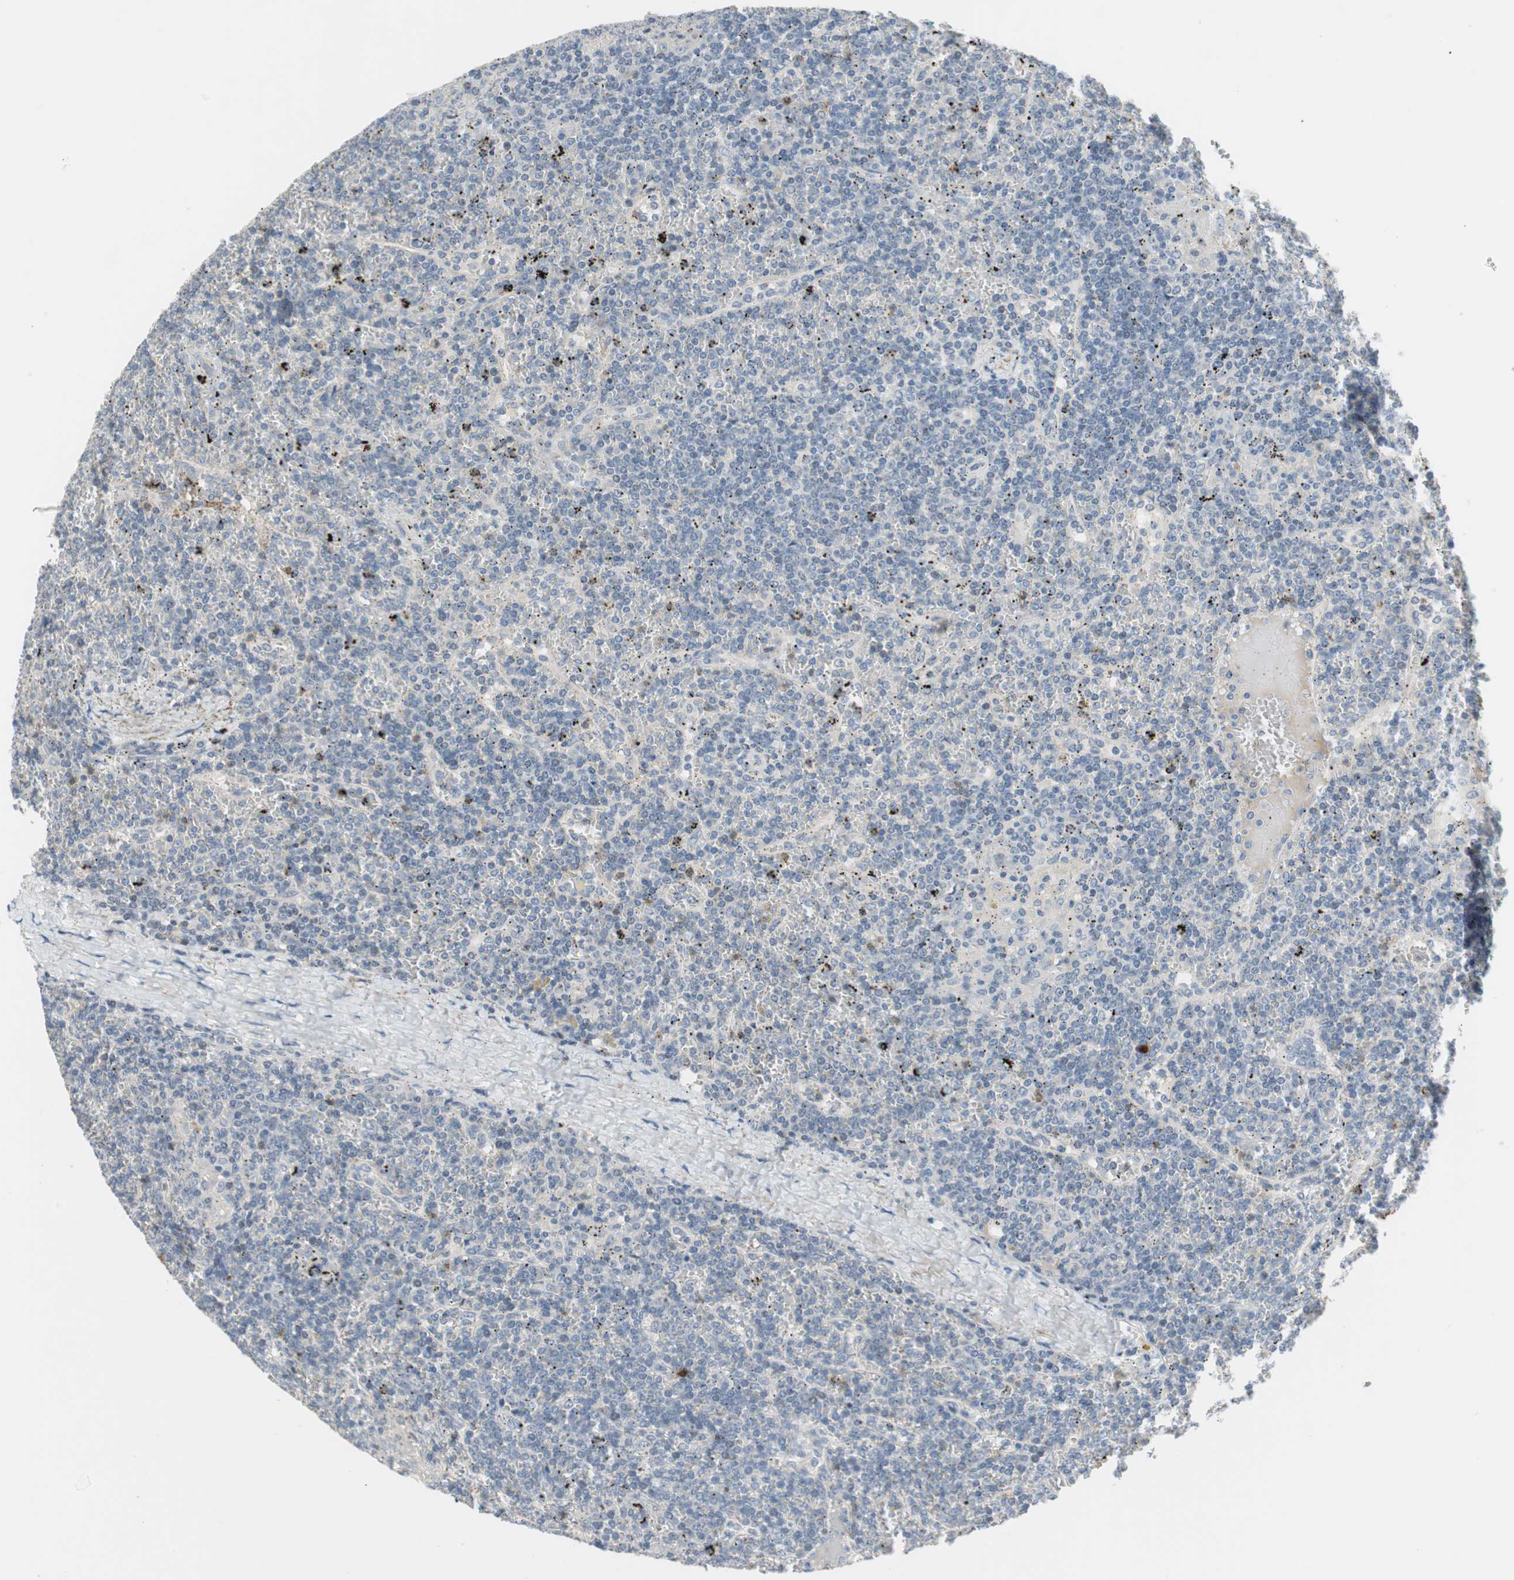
{"staining": {"intensity": "negative", "quantity": "none", "location": "none"}, "tissue": "lymphoma", "cell_type": "Tumor cells", "image_type": "cancer", "snomed": [{"axis": "morphology", "description": "Malignant lymphoma, non-Hodgkin's type, Low grade"}, {"axis": "topography", "description": "Spleen"}], "caption": "IHC histopathology image of neoplastic tissue: lymphoma stained with DAB (3,3'-diaminobenzidine) demonstrates no significant protein staining in tumor cells.", "gene": "PDZK1", "patient": {"sex": "female", "age": 19}}